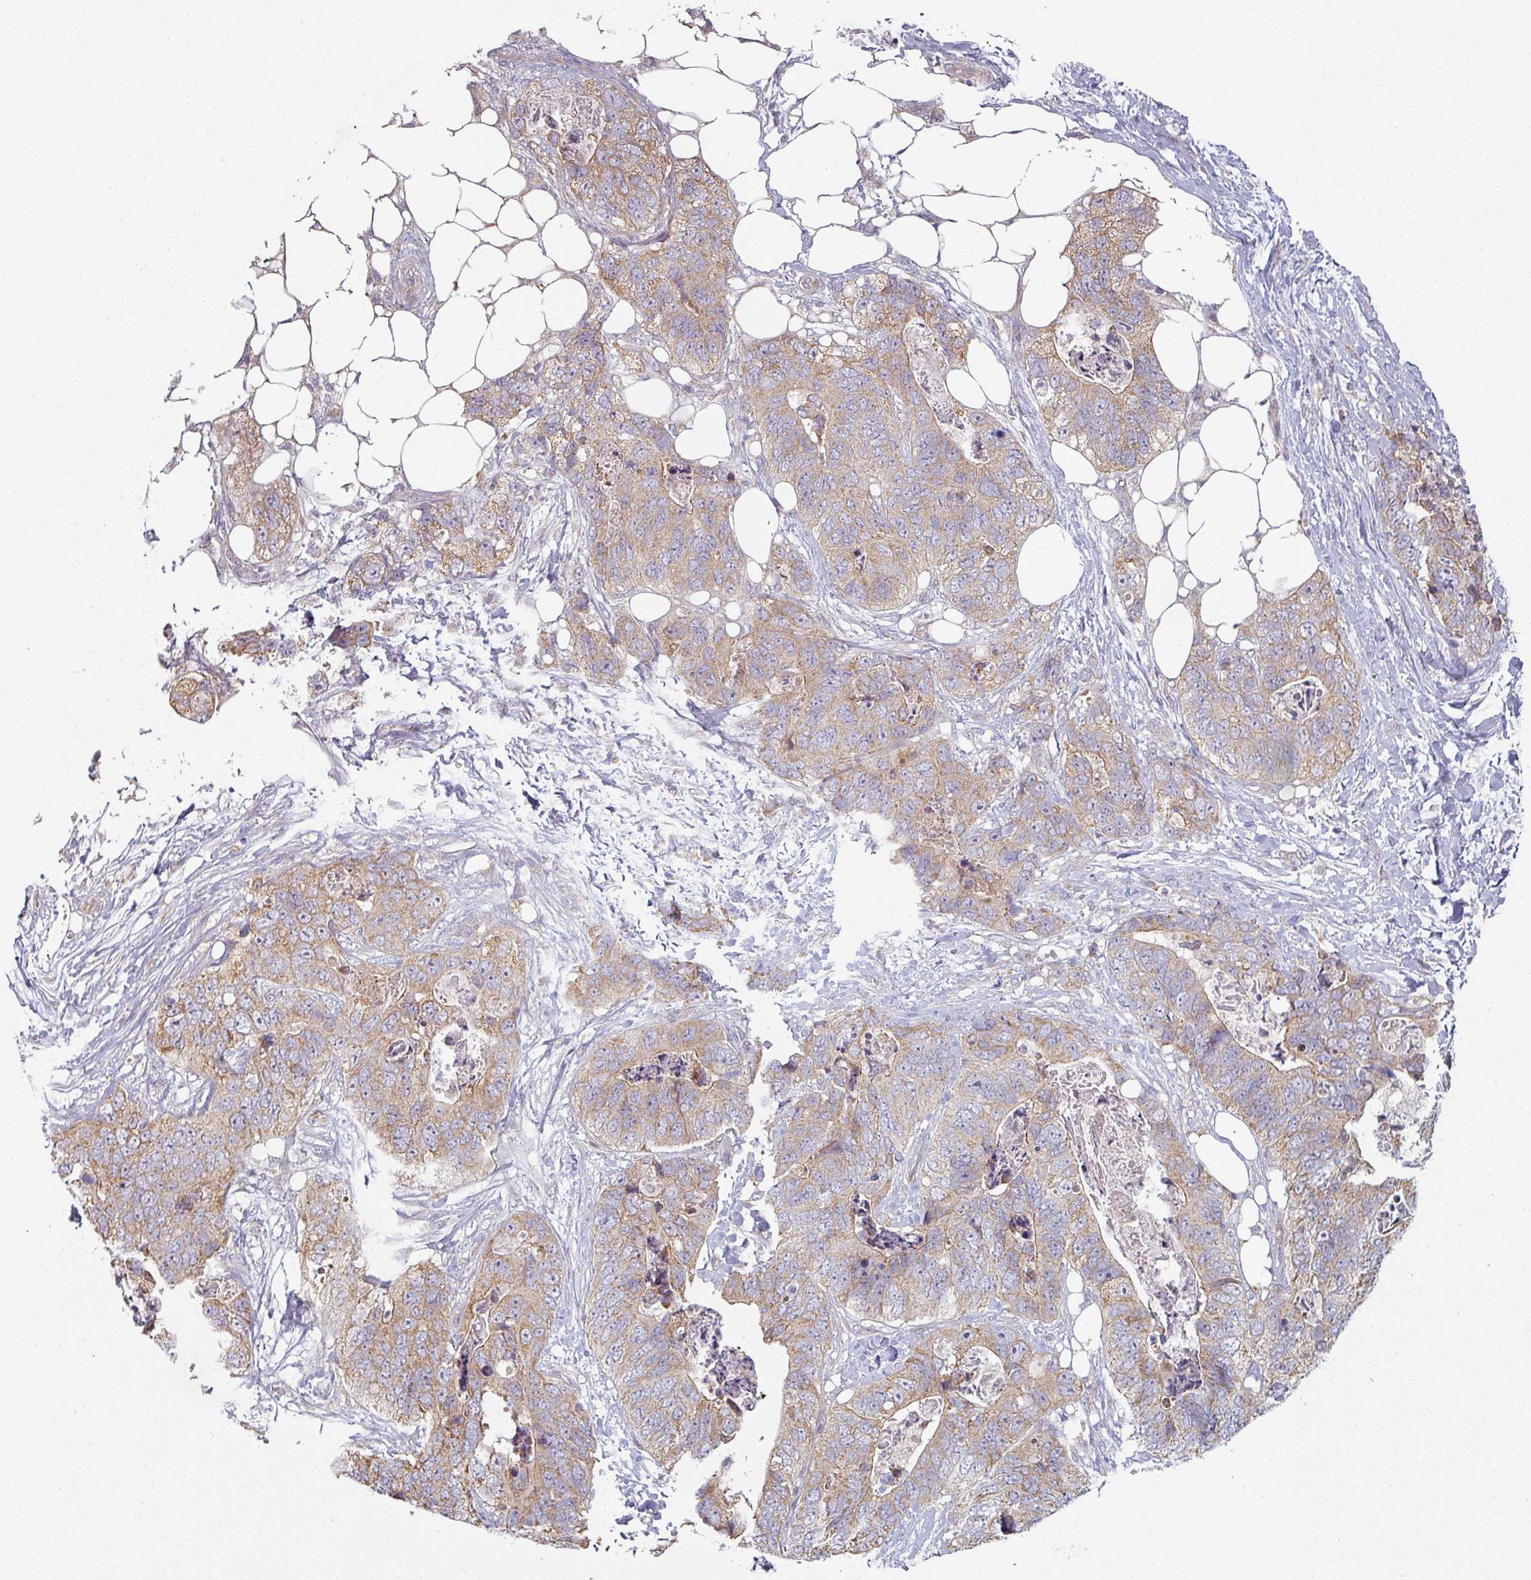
{"staining": {"intensity": "weak", "quantity": ">75%", "location": "cytoplasmic/membranous"}, "tissue": "stomach cancer", "cell_type": "Tumor cells", "image_type": "cancer", "snomed": [{"axis": "morphology", "description": "Adenocarcinoma, NOS"}, {"axis": "topography", "description": "Stomach"}], "caption": "Immunohistochemistry (IHC) micrograph of human stomach adenocarcinoma stained for a protein (brown), which demonstrates low levels of weak cytoplasmic/membranous staining in approximately >75% of tumor cells.", "gene": "PLEKHJ1", "patient": {"sex": "female", "age": 89}}